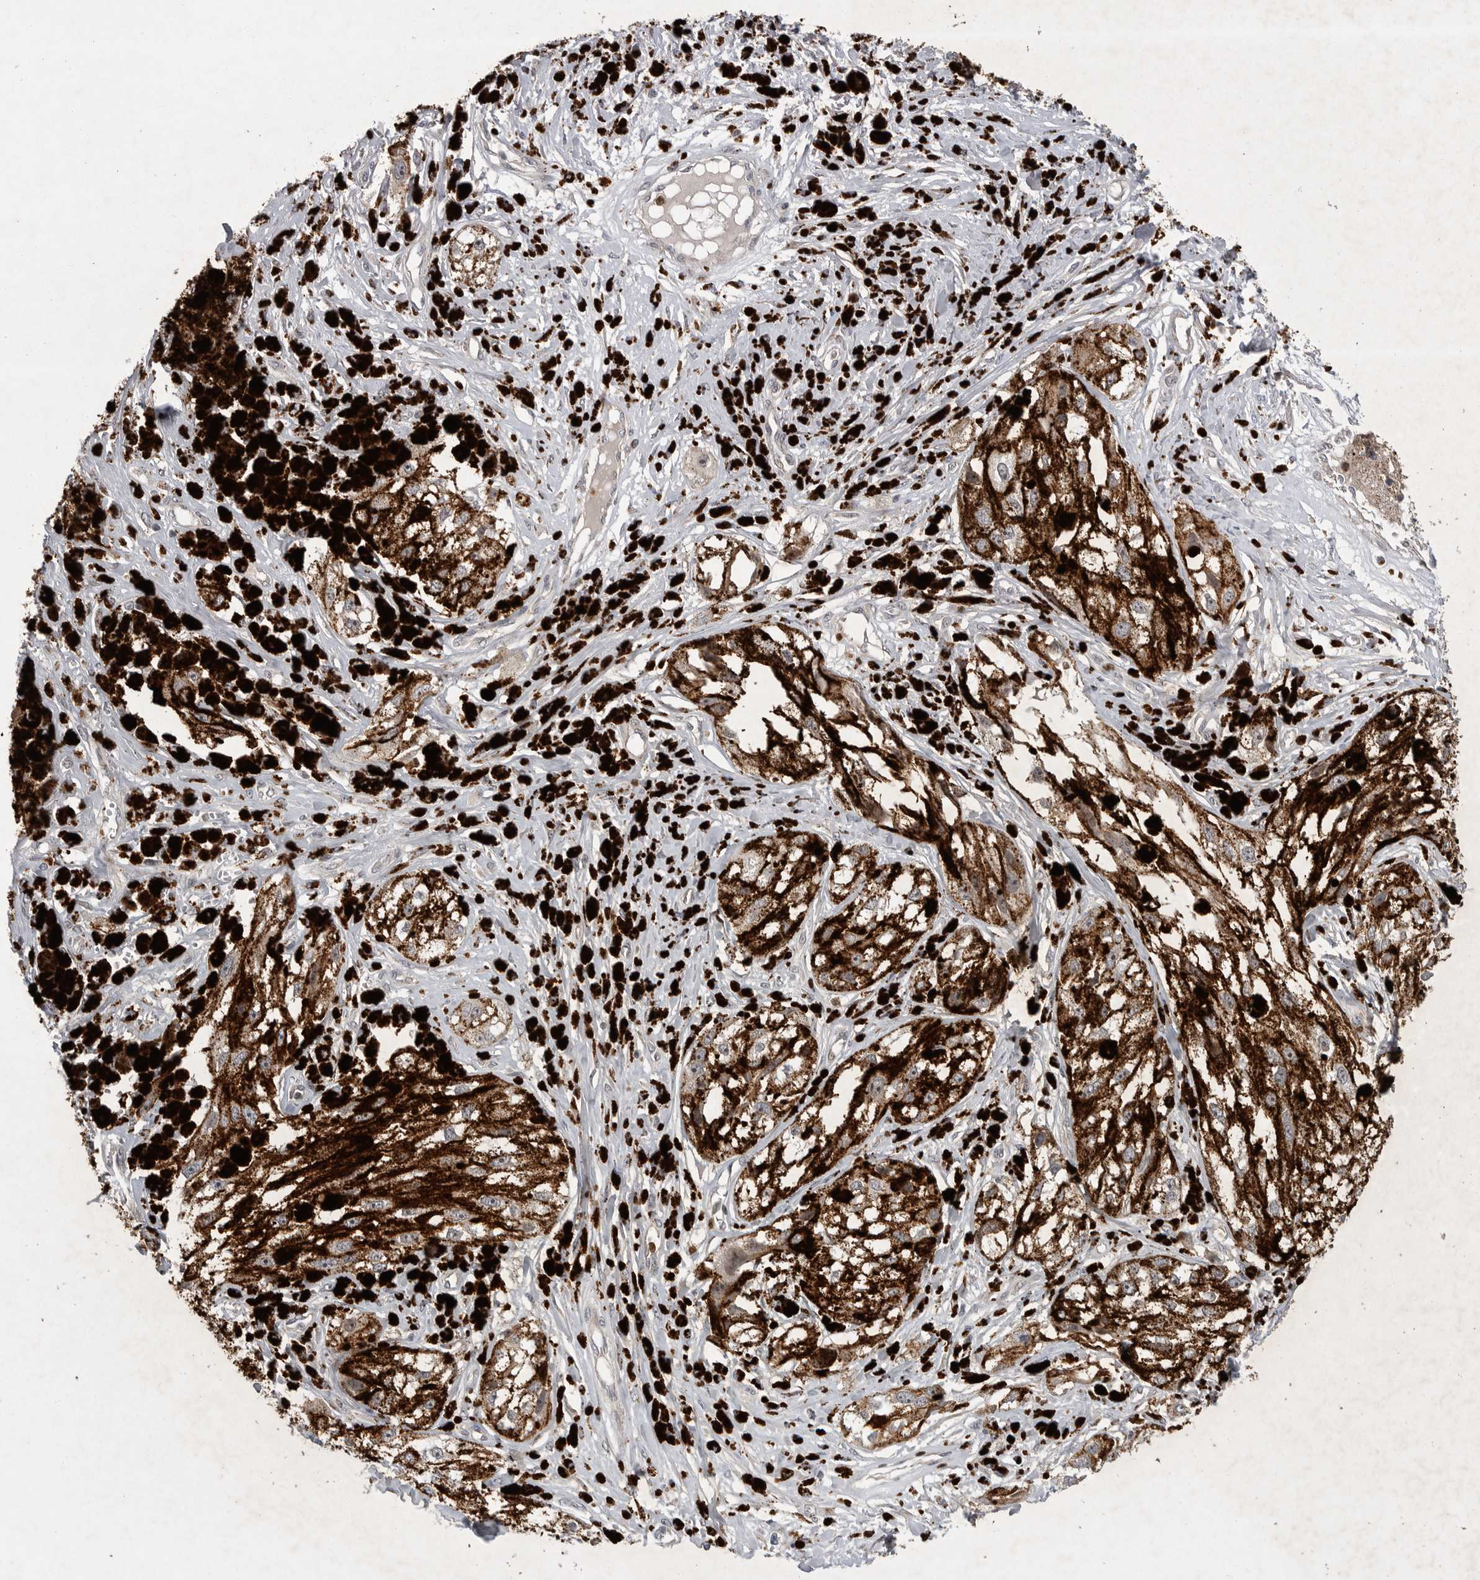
{"staining": {"intensity": "moderate", "quantity": ">75%", "location": "cytoplasmic/membranous"}, "tissue": "melanoma", "cell_type": "Tumor cells", "image_type": "cancer", "snomed": [{"axis": "morphology", "description": "Malignant melanoma, NOS"}, {"axis": "topography", "description": "Skin"}], "caption": "IHC image of malignant melanoma stained for a protein (brown), which displays medium levels of moderate cytoplasmic/membranous expression in approximately >75% of tumor cells.", "gene": "UBE3D", "patient": {"sex": "male", "age": 88}}